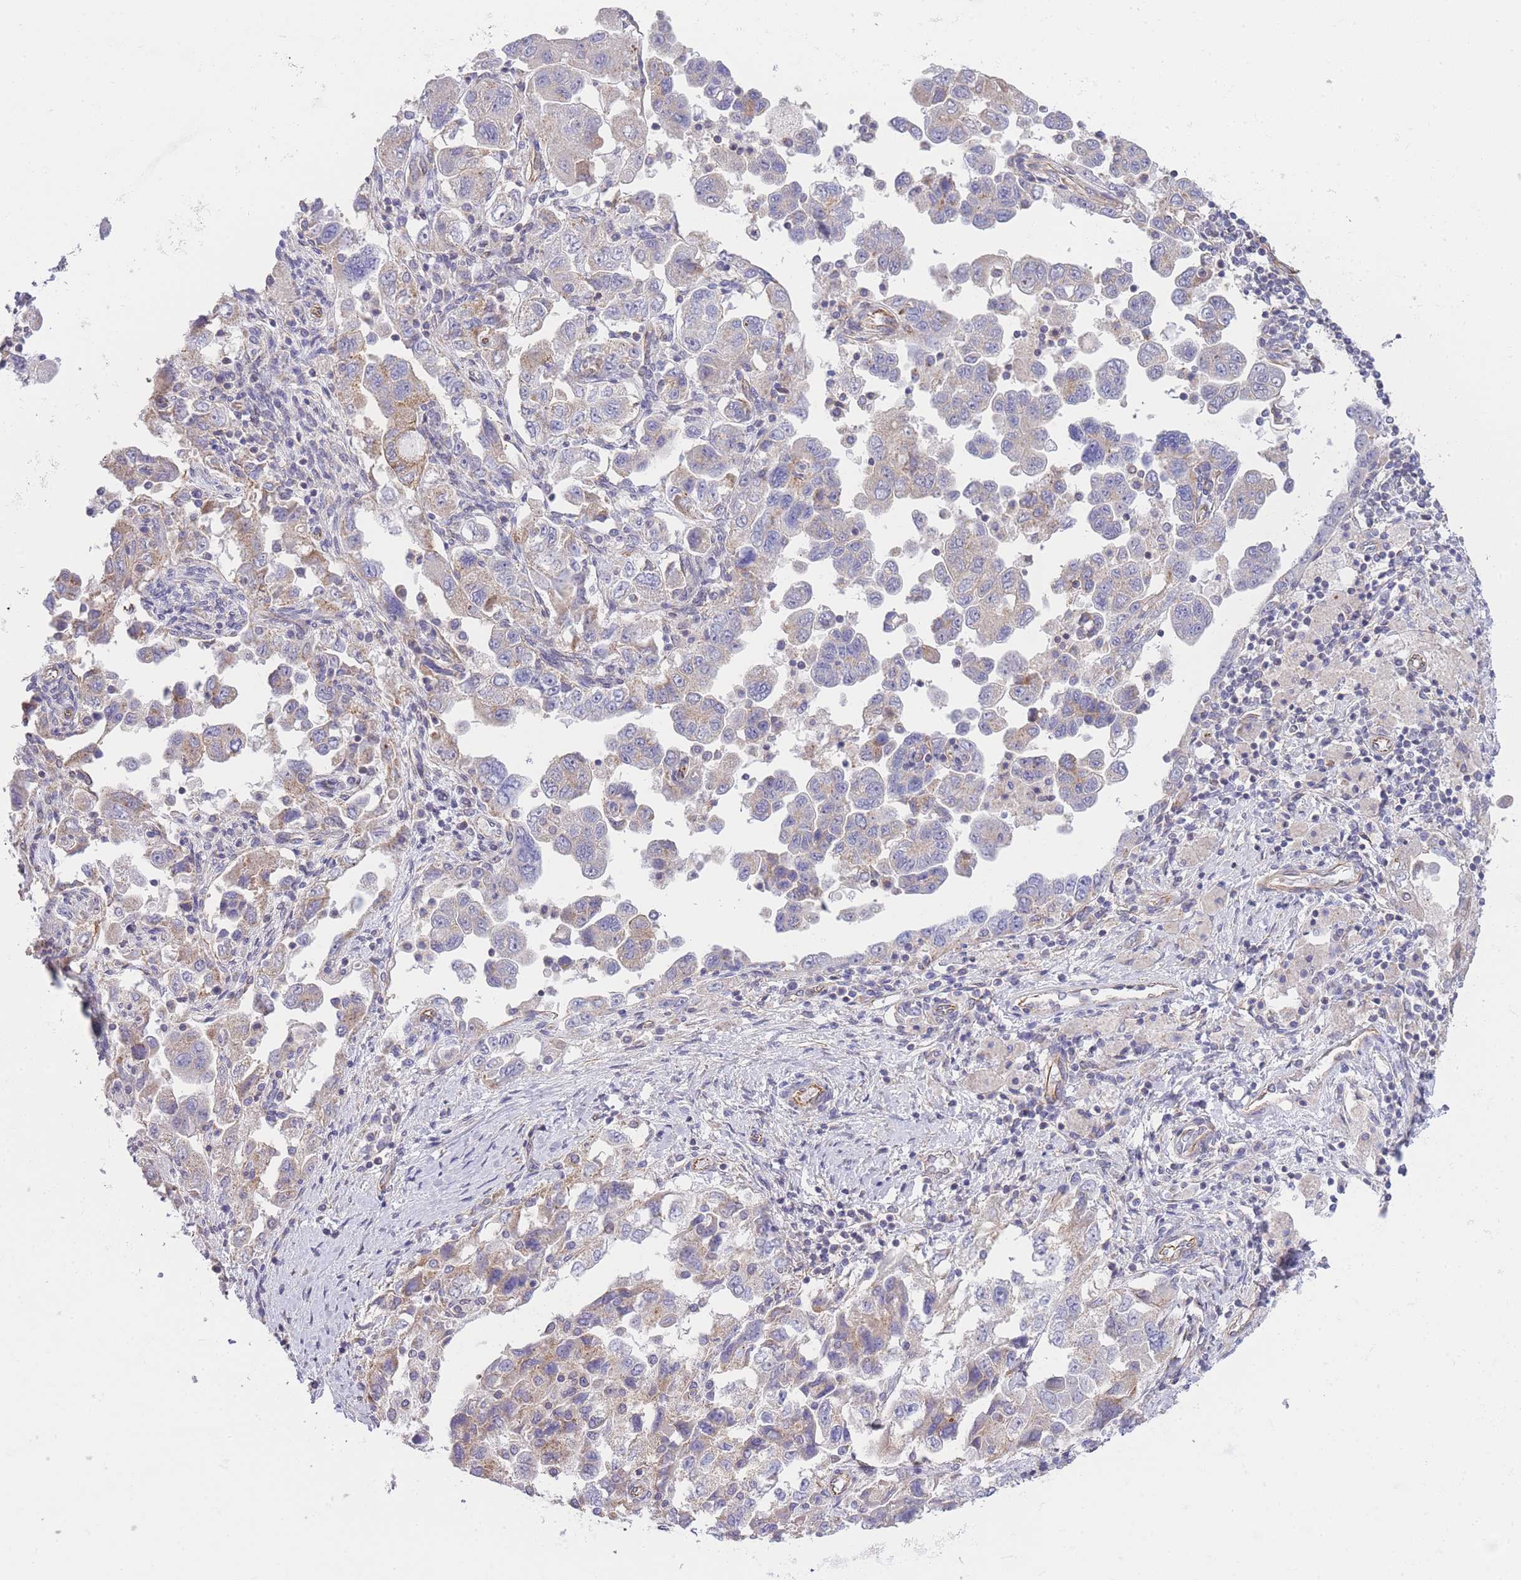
{"staining": {"intensity": "weak", "quantity": "<25%", "location": "cytoplasmic/membranous"}, "tissue": "ovarian cancer", "cell_type": "Tumor cells", "image_type": "cancer", "snomed": [{"axis": "morphology", "description": "Carcinoma, NOS"}, {"axis": "morphology", "description": "Cystadenocarcinoma, serous, NOS"}, {"axis": "topography", "description": "Ovary"}], "caption": "The immunohistochemistry photomicrograph has no significant positivity in tumor cells of ovarian cancer tissue.", "gene": "CTBP1", "patient": {"sex": "female", "age": 69}}